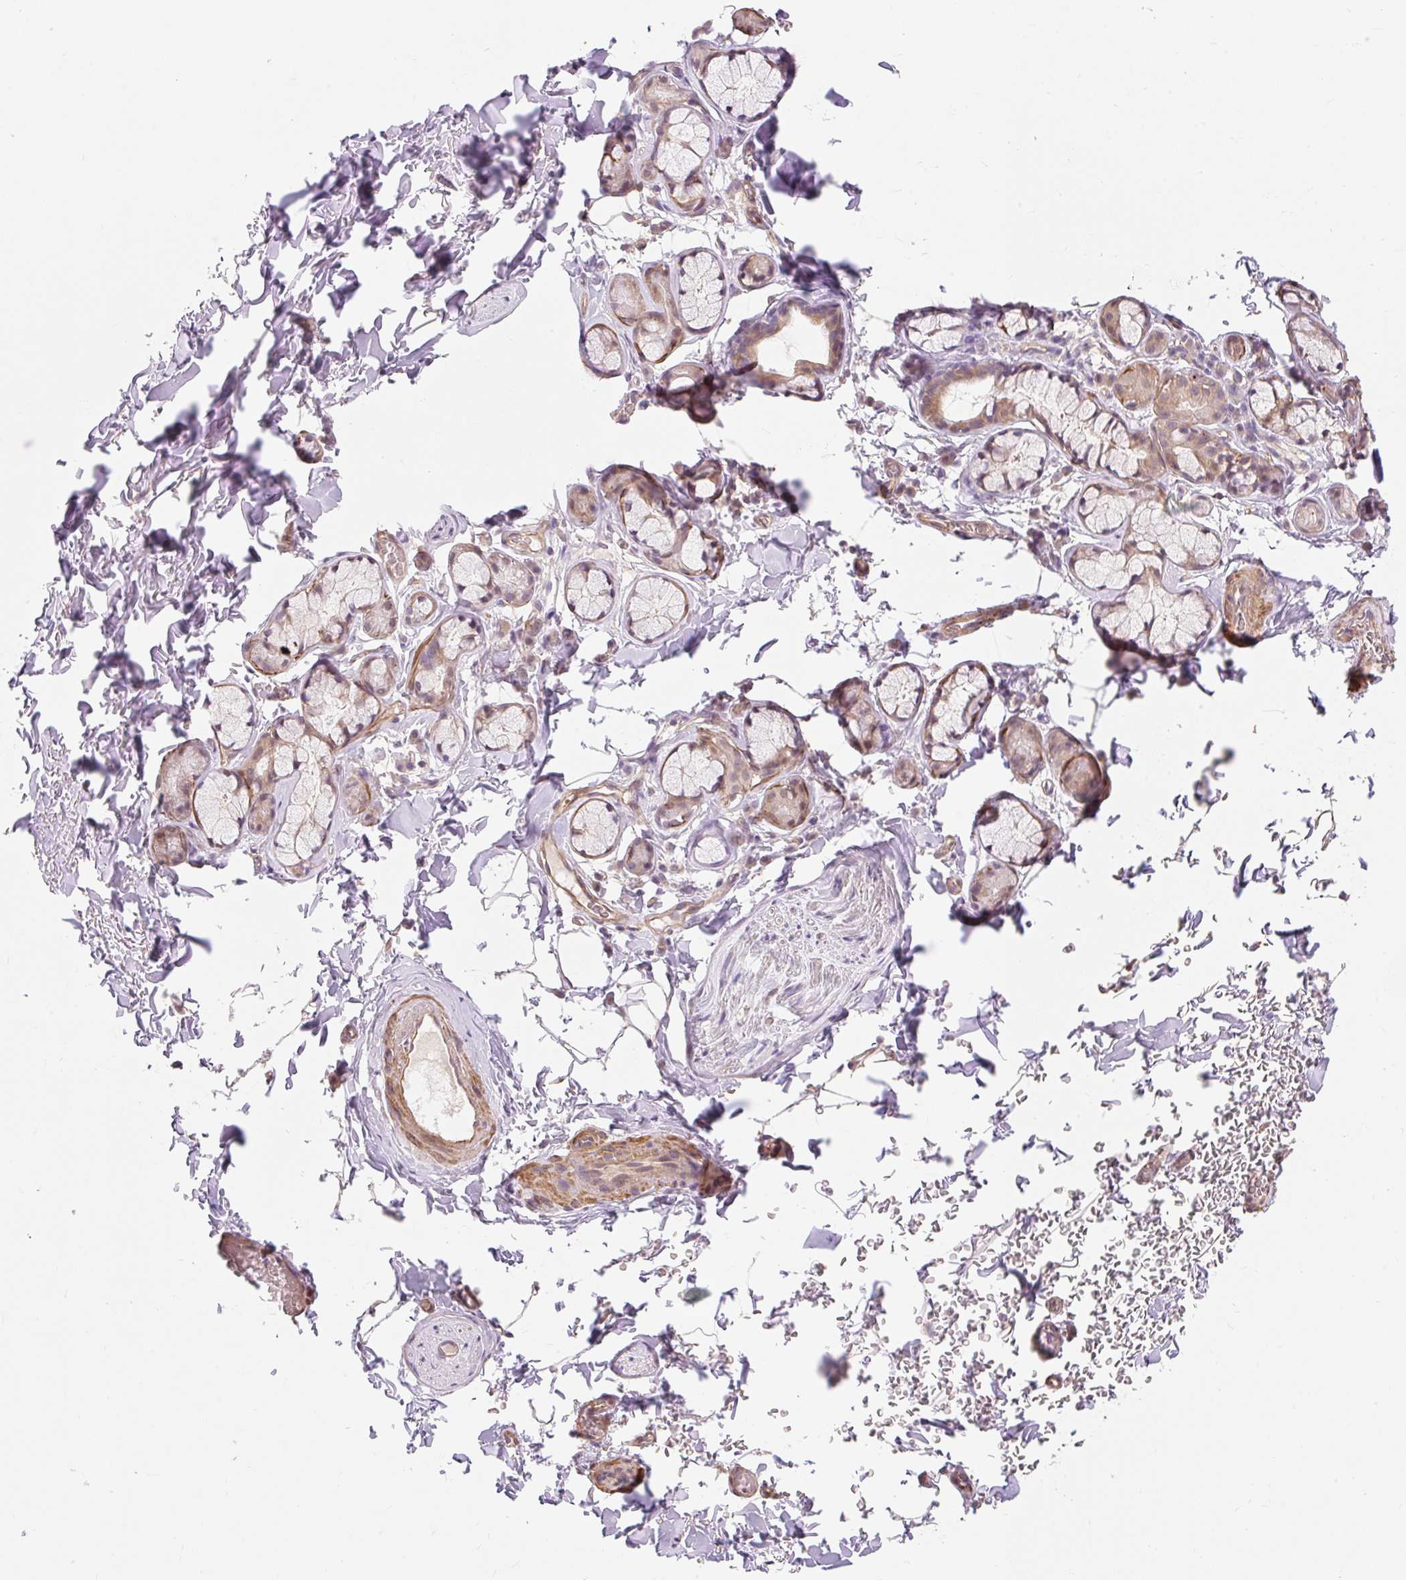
{"staining": {"intensity": "negative", "quantity": "none", "location": "none"}, "tissue": "adipose tissue", "cell_type": "Adipocytes", "image_type": "normal", "snomed": [{"axis": "morphology", "description": "Normal tissue, NOS"}, {"axis": "topography", "description": "Cartilage tissue"}, {"axis": "topography", "description": "Bronchus"}, {"axis": "topography", "description": "Peripheral nerve tissue"}], "caption": "Immunohistochemical staining of normal human adipose tissue shows no significant staining in adipocytes.", "gene": "EMC10", "patient": {"sex": "male", "age": 67}}